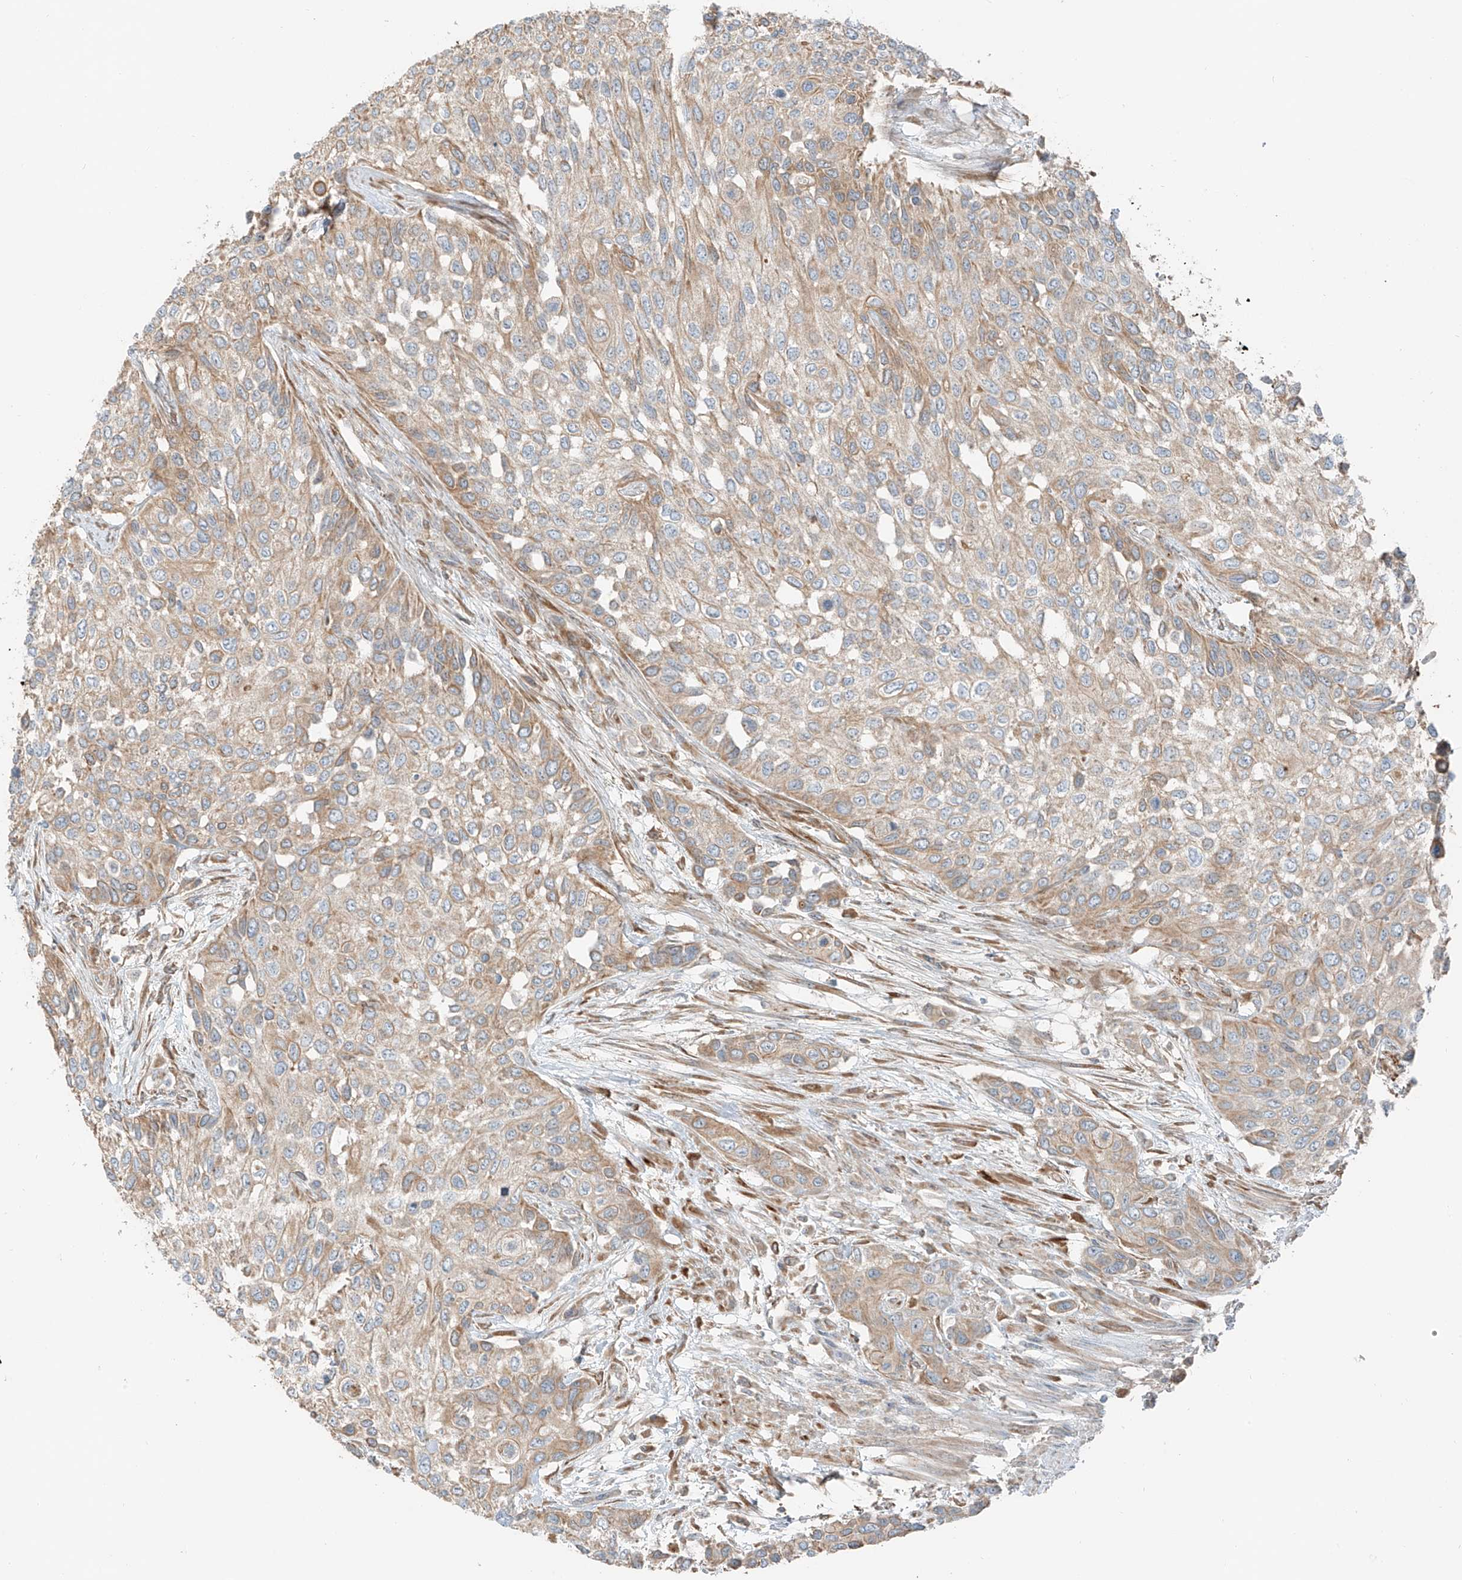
{"staining": {"intensity": "moderate", "quantity": "25%-75%", "location": "cytoplasmic/membranous"}, "tissue": "urothelial cancer", "cell_type": "Tumor cells", "image_type": "cancer", "snomed": [{"axis": "morphology", "description": "Normal tissue, NOS"}, {"axis": "morphology", "description": "Urothelial carcinoma, High grade"}, {"axis": "topography", "description": "Vascular tissue"}, {"axis": "topography", "description": "Urinary bladder"}], "caption": "Tumor cells exhibit medium levels of moderate cytoplasmic/membranous positivity in about 25%-75% of cells in urothelial carcinoma (high-grade). The staining was performed using DAB to visualize the protein expression in brown, while the nuclei were stained in blue with hematoxylin (Magnification: 20x).", "gene": "FSTL1", "patient": {"sex": "female", "age": 56}}